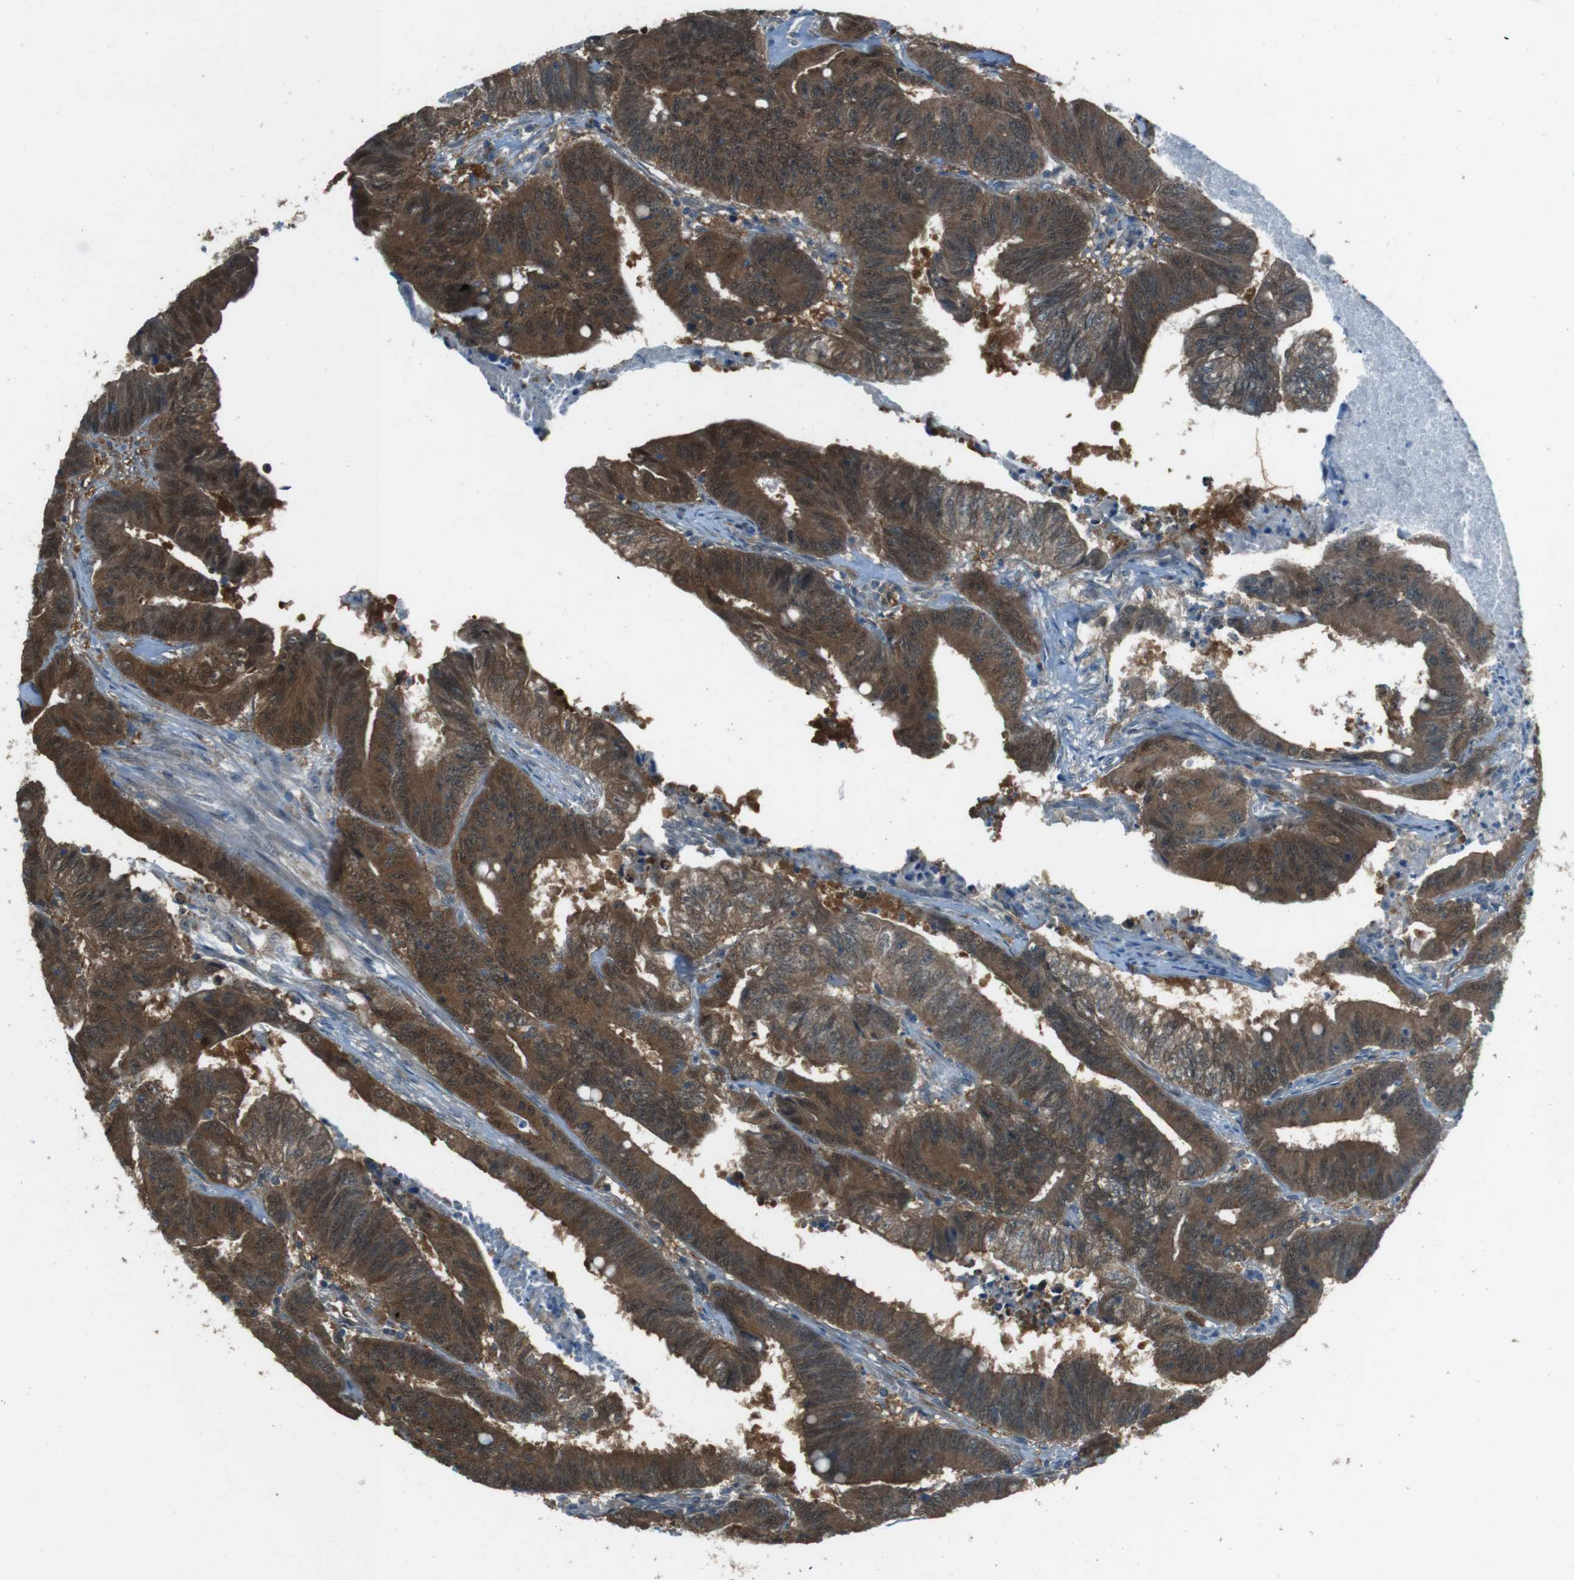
{"staining": {"intensity": "strong", "quantity": ">75%", "location": "cytoplasmic/membranous"}, "tissue": "colorectal cancer", "cell_type": "Tumor cells", "image_type": "cancer", "snomed": [{"axis": "morphology", "description": "Adenocarcinoma, NOS"}, {"axis": "topography", "description": "Colon"}], "caption": "Immunohistochemistry histopathology image of neoplastic tissue: human colorectal cancer (adenocarcinoma) stained using immunohistochemistry (IHC) reveals high levels of strong protein expression localized specifically in the cytoplasmic/membranous of tumor cells, appearing as a cytoplasmic/membranous brown color.", "gene": "MFAP3", "patient": {"sex": "male", "age": 45}}